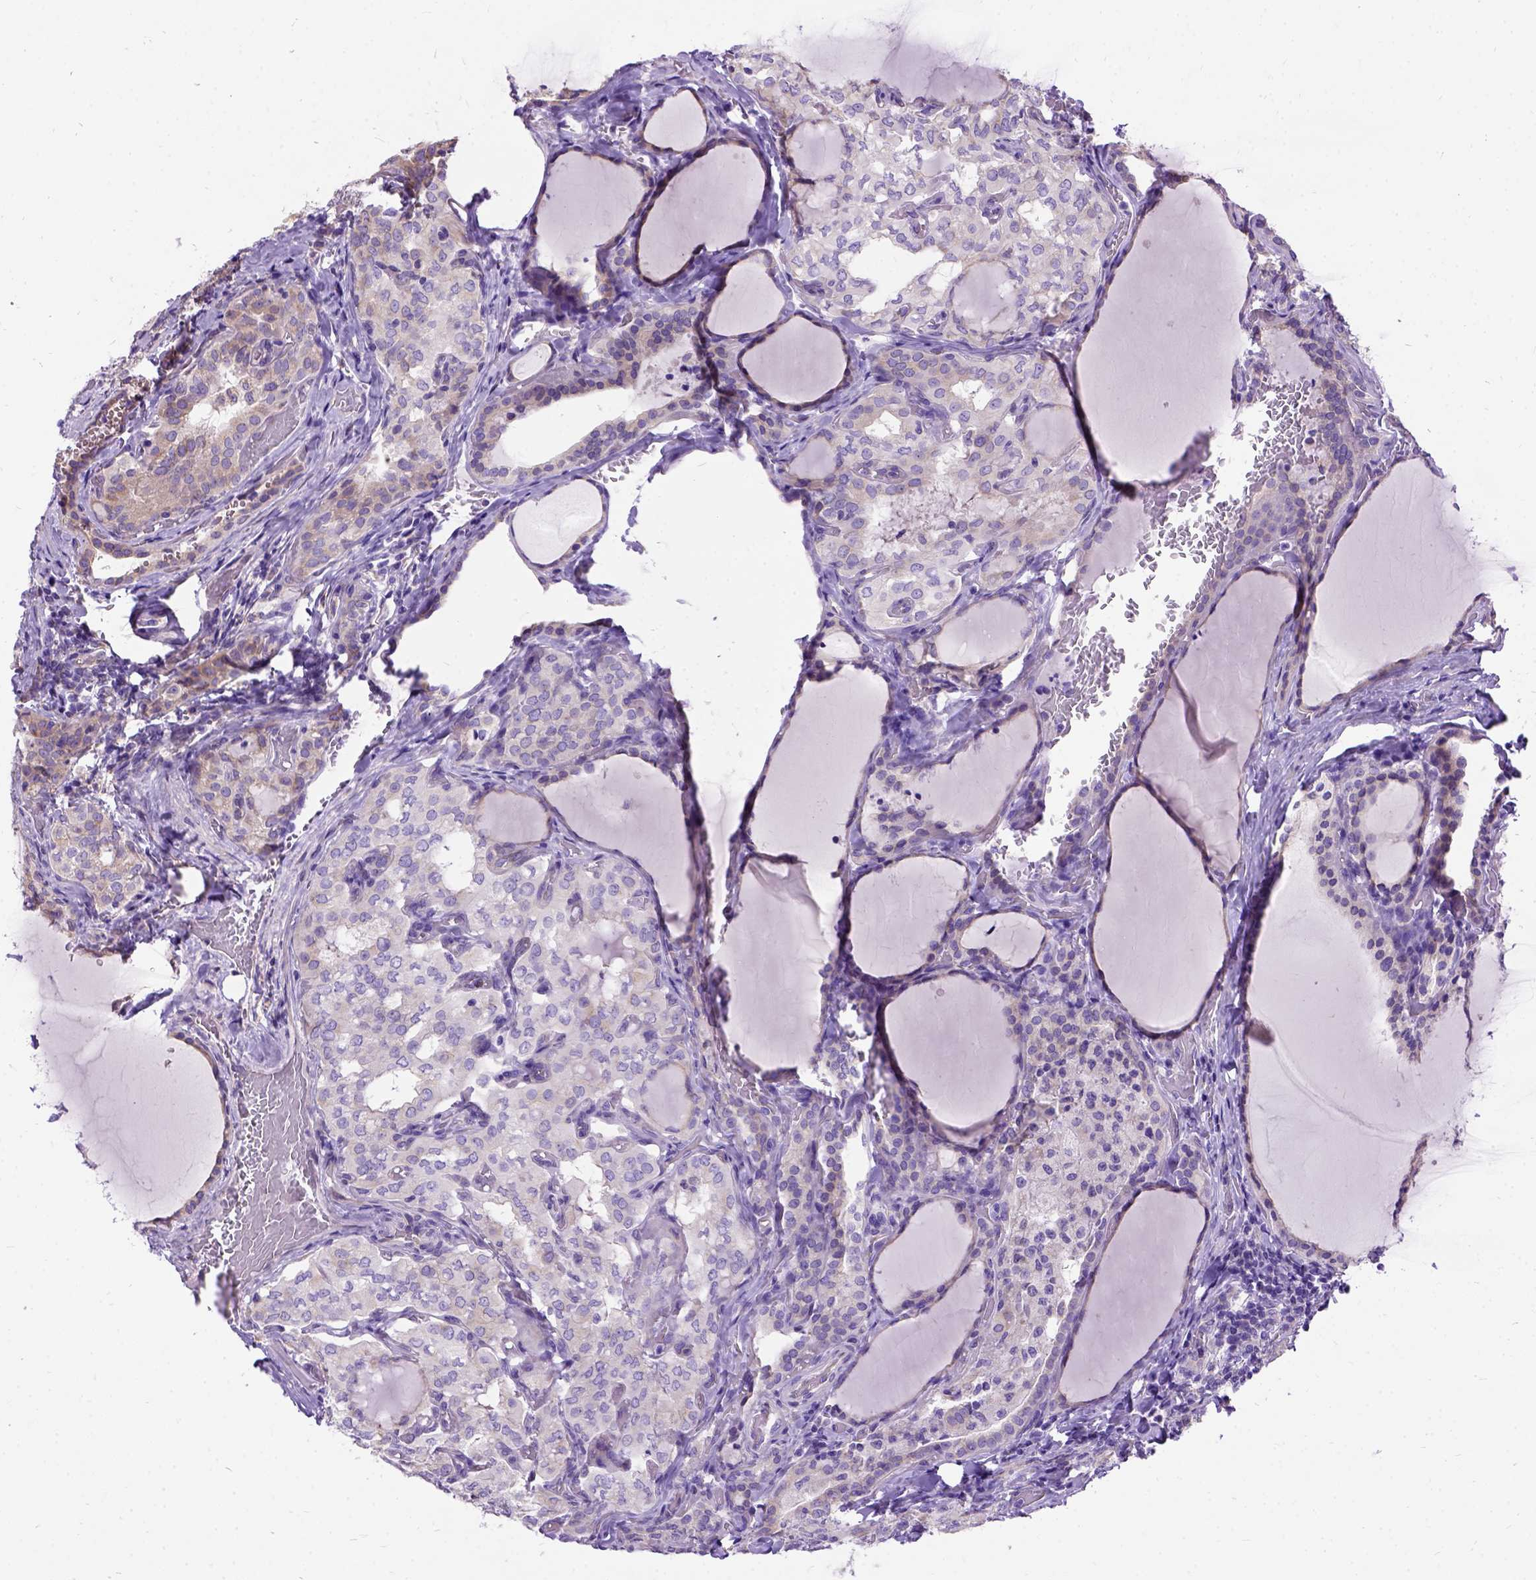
{"staining": {"intensity": "weak", "quantity": "25%-75%", "location": "cytoplasmic/membranous"}, "tissue": "thyroid cancer", "cell_type": "Tumor cells", "image_type": "cancer", "snomed": [{"axis": "morphology", "description": "Papillary adenocarcinoma, NOS"}, {"axis": "topography", "description": "Thyroid gland"}], "caption": "Thyroid cancer tissue displays weak cytoplasmic/membranous expression in about 25%-75% of tumor cells, visualized by immunohistochemistry.", "gene": "CFAP54", "patient": {"sex": "male", "age": 20}}